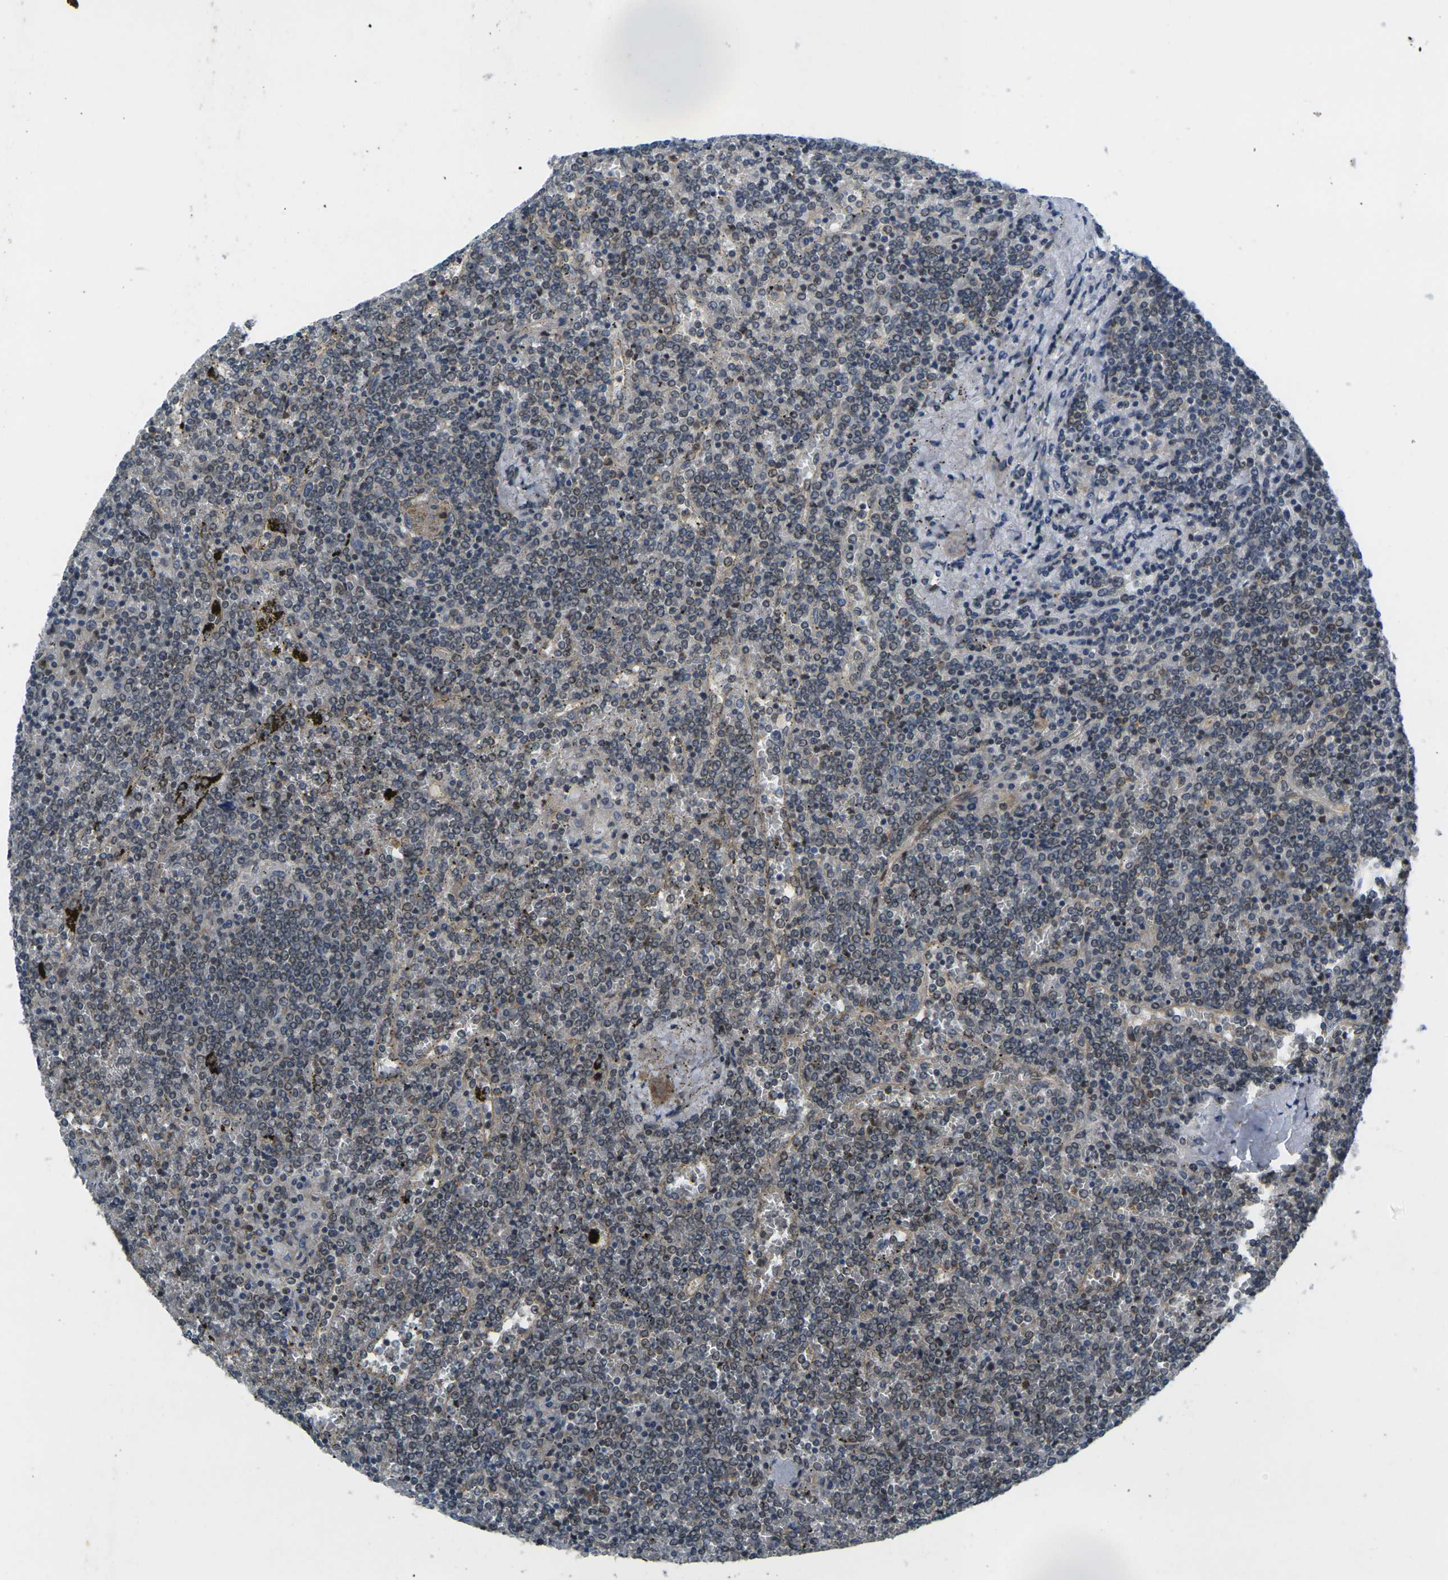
{"staining": {"intensity": "negative", "quantity": "none", "location": "none"}, "tissue": "lymphoma", "cell_type": "Tumor cells", "image_type": "cancer", "snomed": [{"axis": "morphology", "description": "Malignant lymphoma, non-Hodgkin's type, Low grade"}, {"axis": "topography", "description": "Spleen"}], "caption": "Tumor cells show no significant staining in low-grade malignant lymphoma, non-Hodgkin's type.", "gene": "KCTD10", "patient": {"sex": "female", "age": 19}}